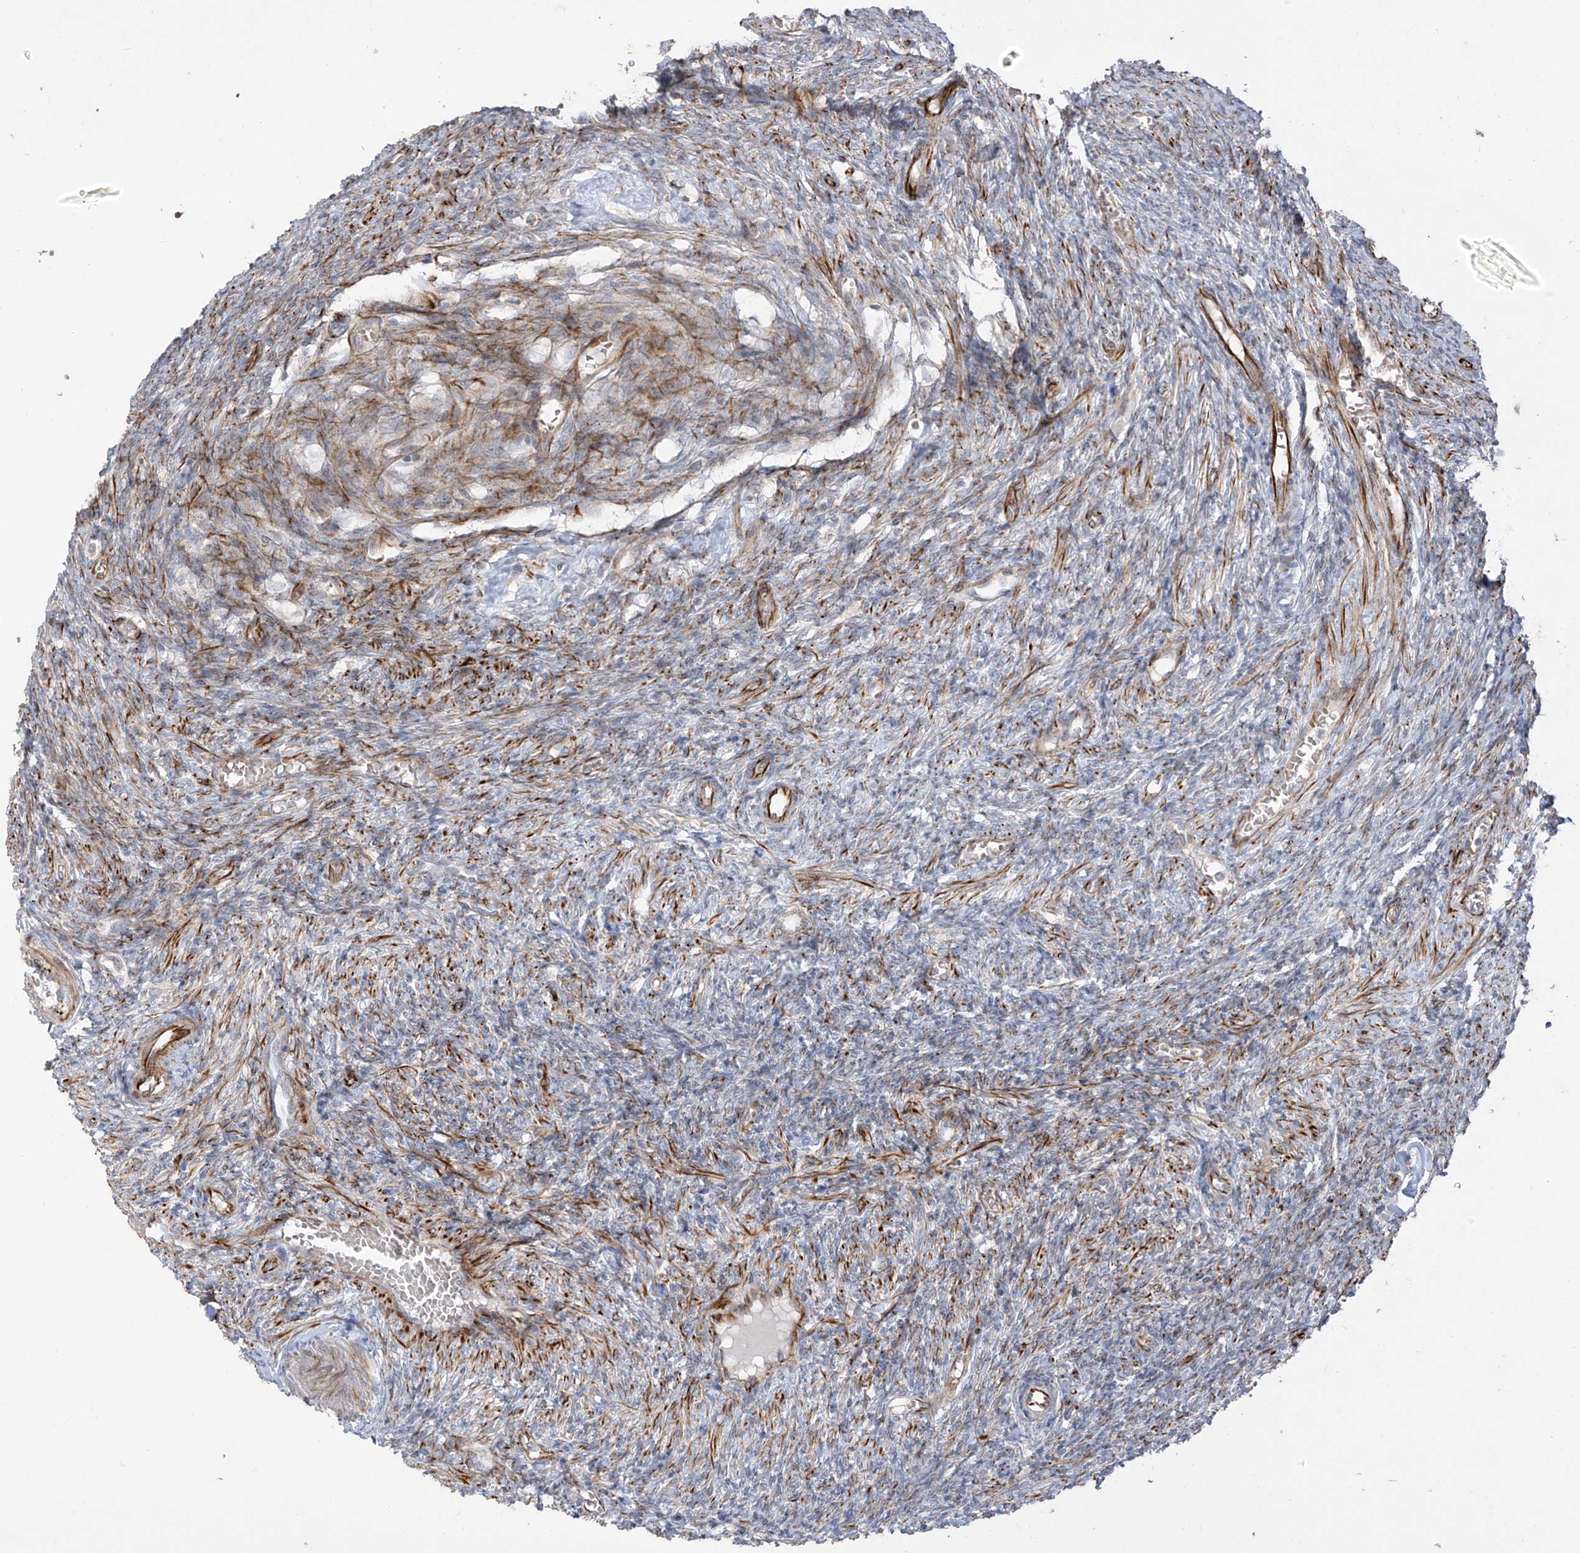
{"staining": {"intensity": "moderate", "quantity": "<25%", "location": "cytoplasmic/membranous"}, "tissue": "ovary", "cell_type": "Ovarian stroma cells", "image_type": "normal", "snomed": [{"axis": "morphology", "description": "Normal tissue, NOS"}, {"axis": "topography", "description": "Ovary"}], "caption": "Brown immunohistochemical staining in benign human ovary demonstrates moderate cytoplasmic/membranous positivity in approximately <25% of ovarian stroma cells. The protein of interest is stained brown, and the nuclei are stained in blue (DAB (3,3'-diaminobenzidine) IHC with brightfield microscopy, high magnification).", "gene": "DCDC2", "patient": {"sex": "female", "age": 27}}